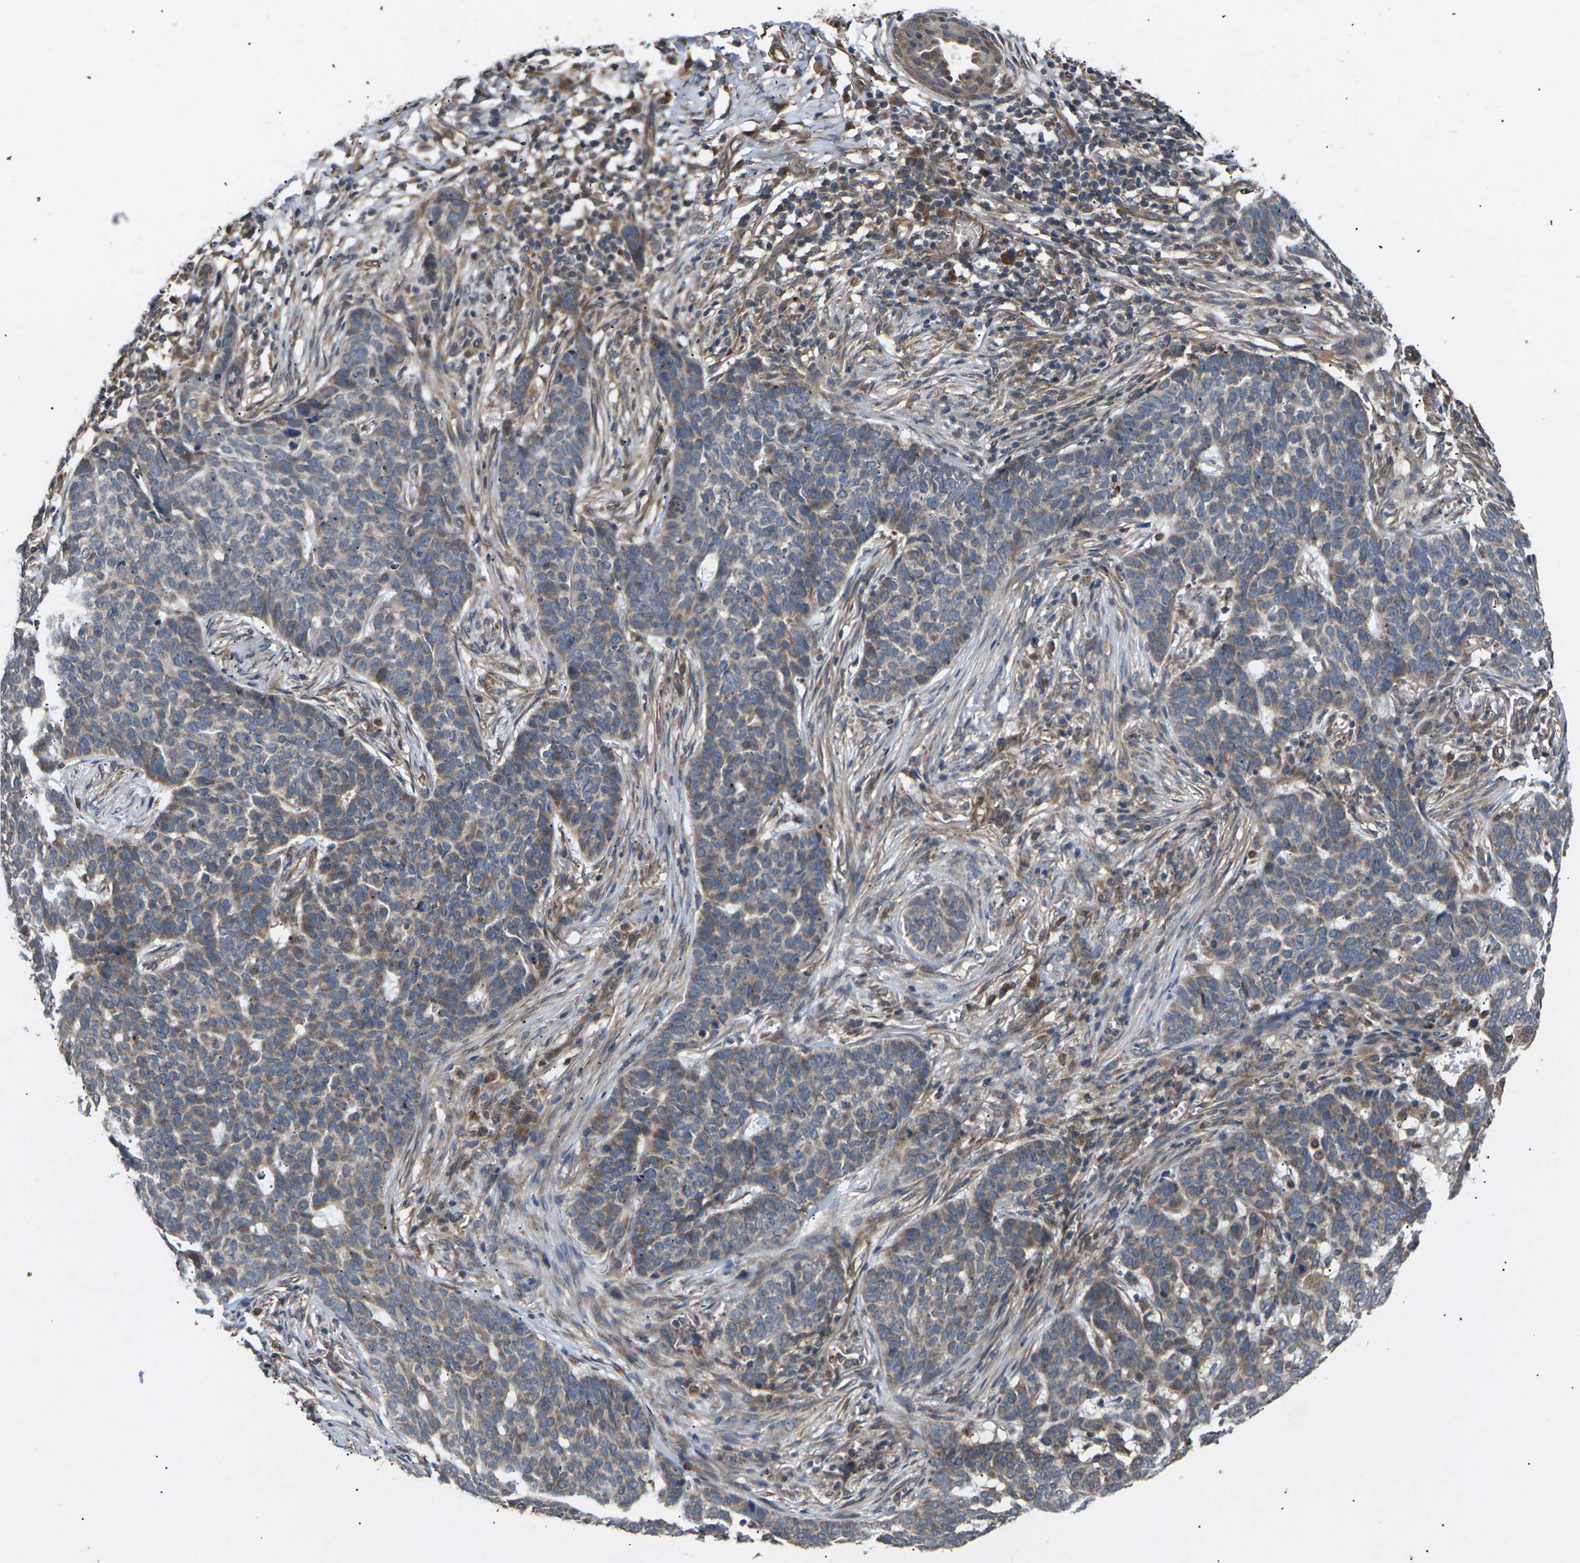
{"staining": {"intensity": "weak", "quantity": ">75%", "location": "cytoplasmic/membranous"}, "tissue": "skin cancer", "cell_type": "Tumor cells", "image_type": "cancer", "snomed": [{"axis": "morphology", "description": "Basal cell carcinoma"}, {"axis": "topography", "description": "Skin"}], "caption": "Skin cancer (basal cell carcinoma) tissue displays weak cytoplasmic/membranous positivity in approximately >75% of tumor cells, visualized by immunohistochemistry.", "gene": "DKK2", "patient": {"sex": "male", "age": 85}}